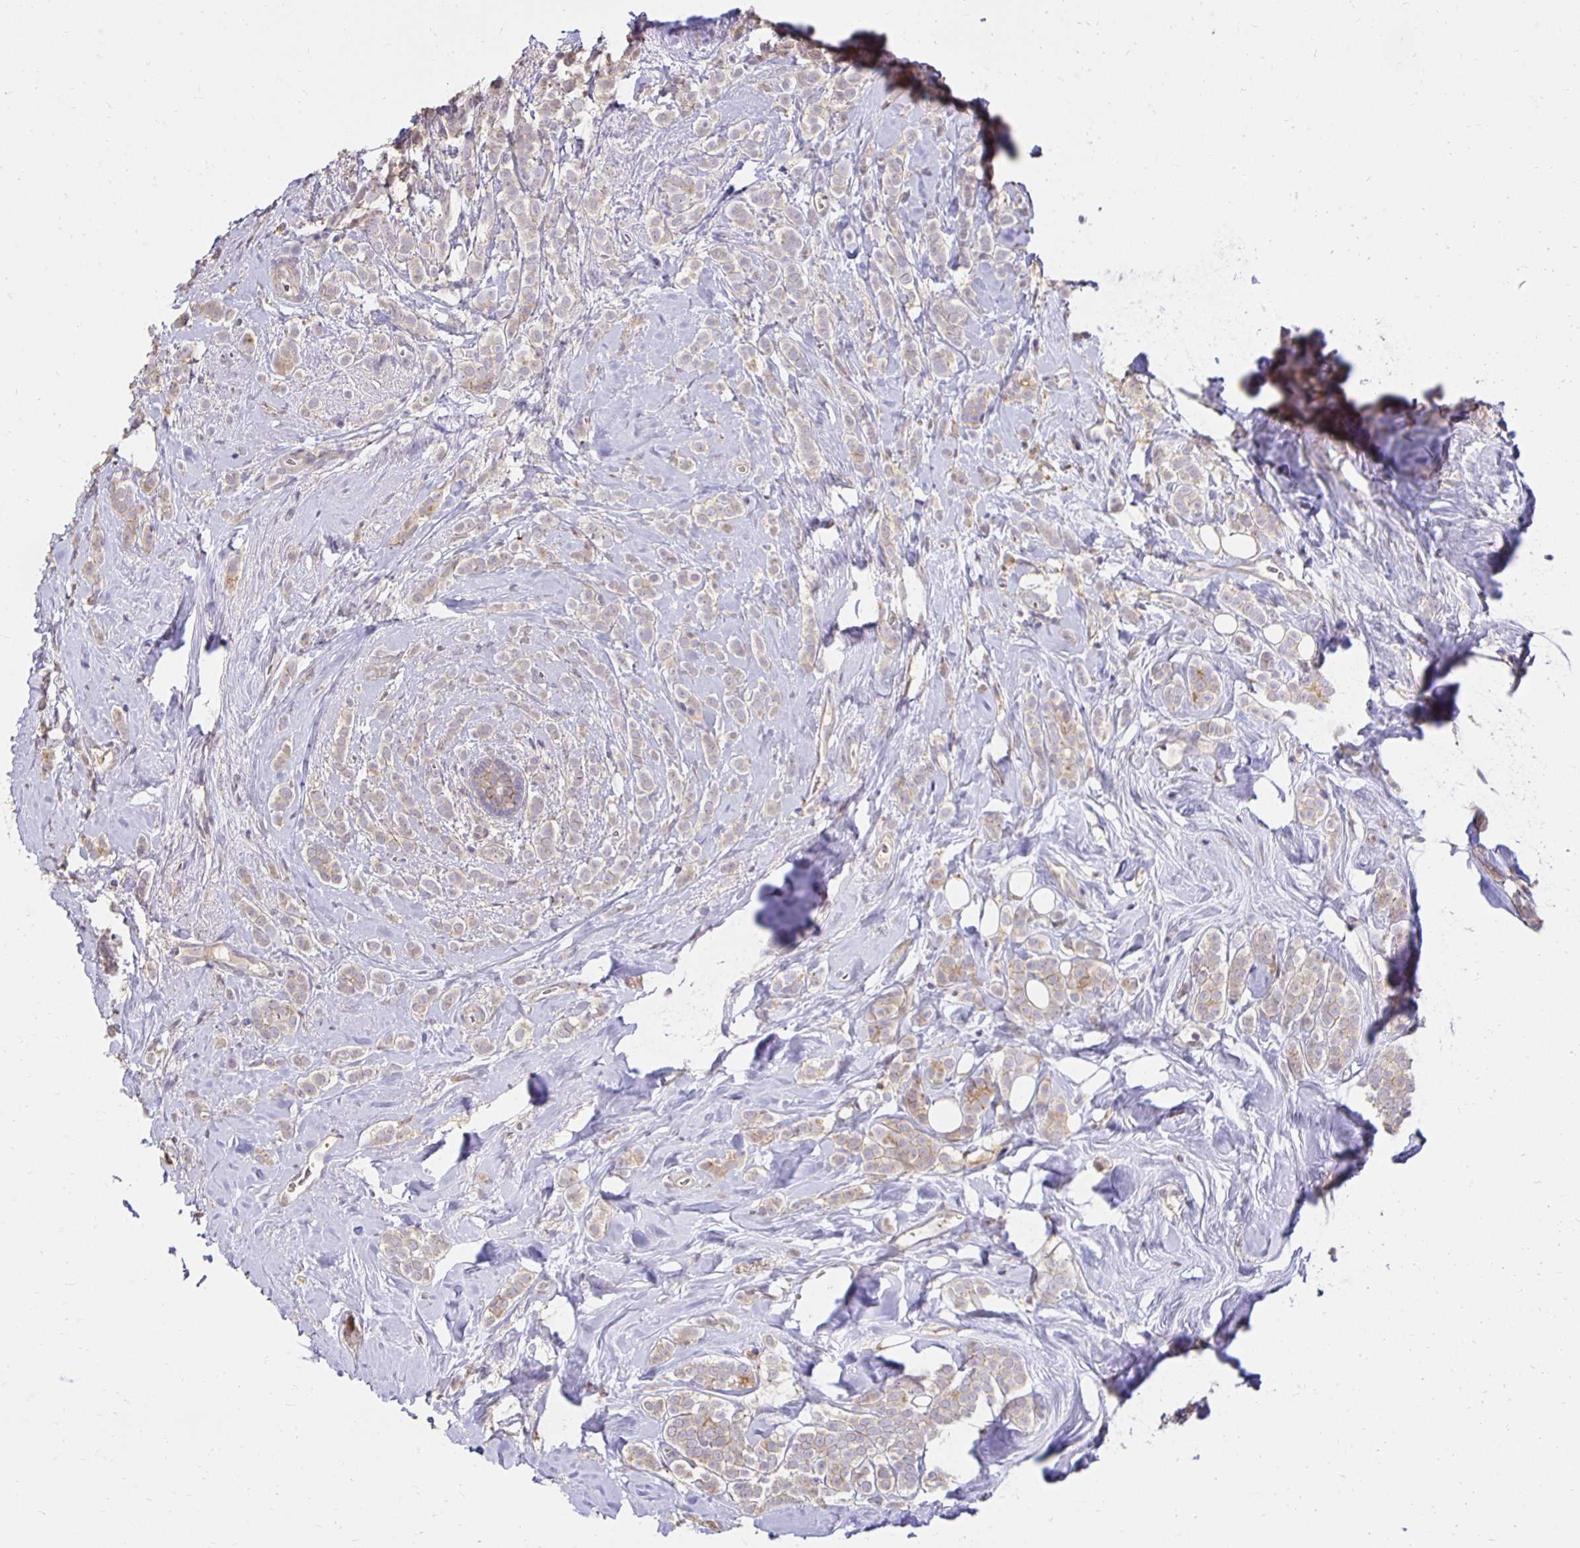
{"staining": {"intensity": "weak", "quantity": "25%-75%", "location": "cytoplasmic/membranous"}, "tissue": "breast cancer", "cell_type": "Tumor cells", "image_type": "cancer", "snomed": [{"axis": "morphology", "description": "Lobular carcinoma"}, {"axis": "topography", "description": "Breast"}], "caption": "The histopathology image reveals a brown stain indicating the presence of a protein in the cytoplasmic/membranous of tumor cells in breast lobular carcinoma. (DAB IHC, brown staining for protein, blue staining for nuclei).", "gene": "PNPLA3", "patient": {"sex": "female", "age": 49}}